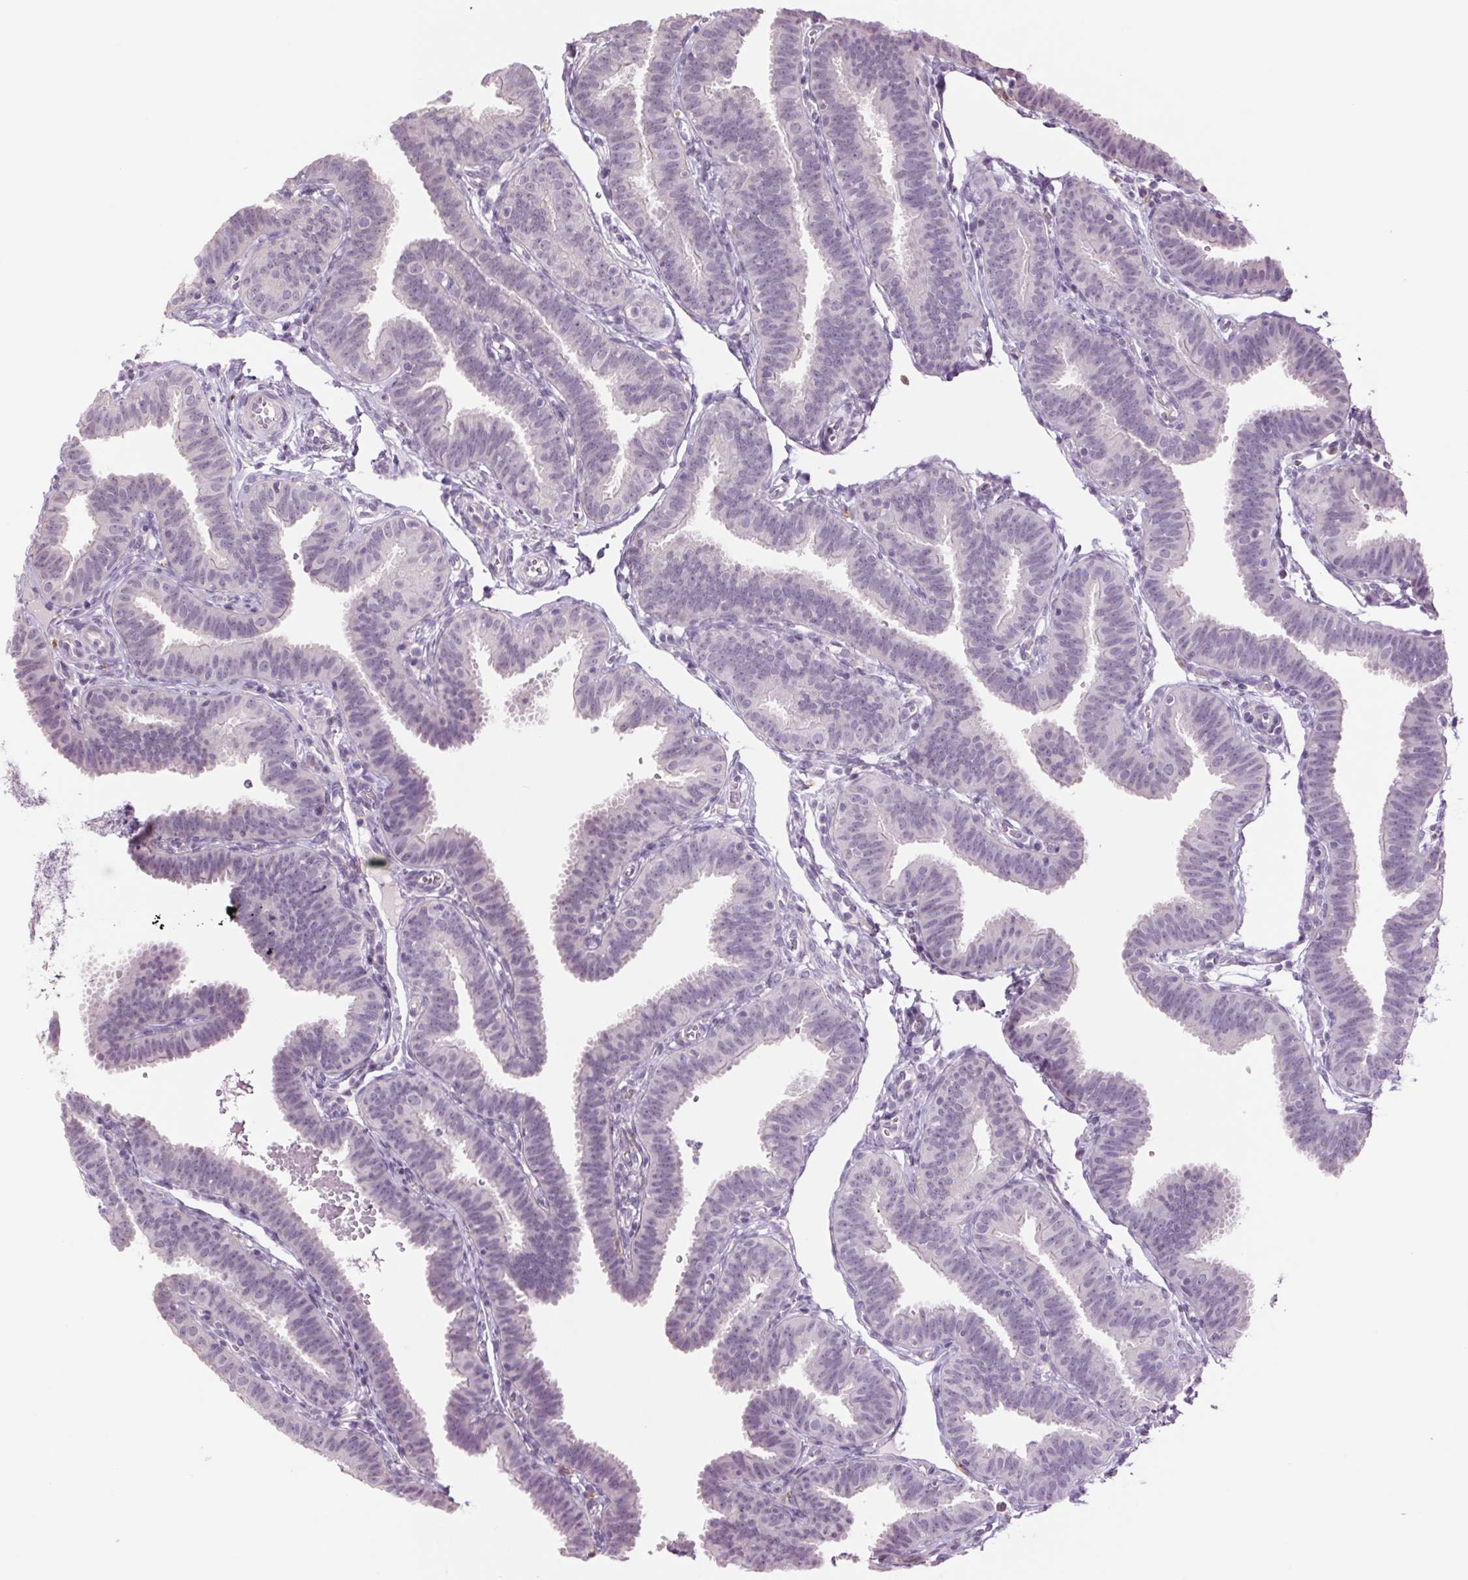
{"staining": {"intensity": "negative", "quantity": "none", "location": "none"}, "tissue": "fallopian tube", "cell_type": "Glandular cells", "image_type": "normal", "snomed": [{"axis": "morphology", "description": "Normal tissue, NOS"}, {"axis": "topography", "description": "Fallopian tube"}], "caption": "DAB (3,3'-diaminobenzidine) immunohistochemical staining of unremarkable human fallopian tube demonstrates no significant expression in glandular cells. The staining was performed using DAB to visualize the protein expression in brown, while the nuclei were stained in blue with hematoxylin (Magnification: 20x).", "gene": "MPO", "patient": {"sex": "female", "age": 25}}